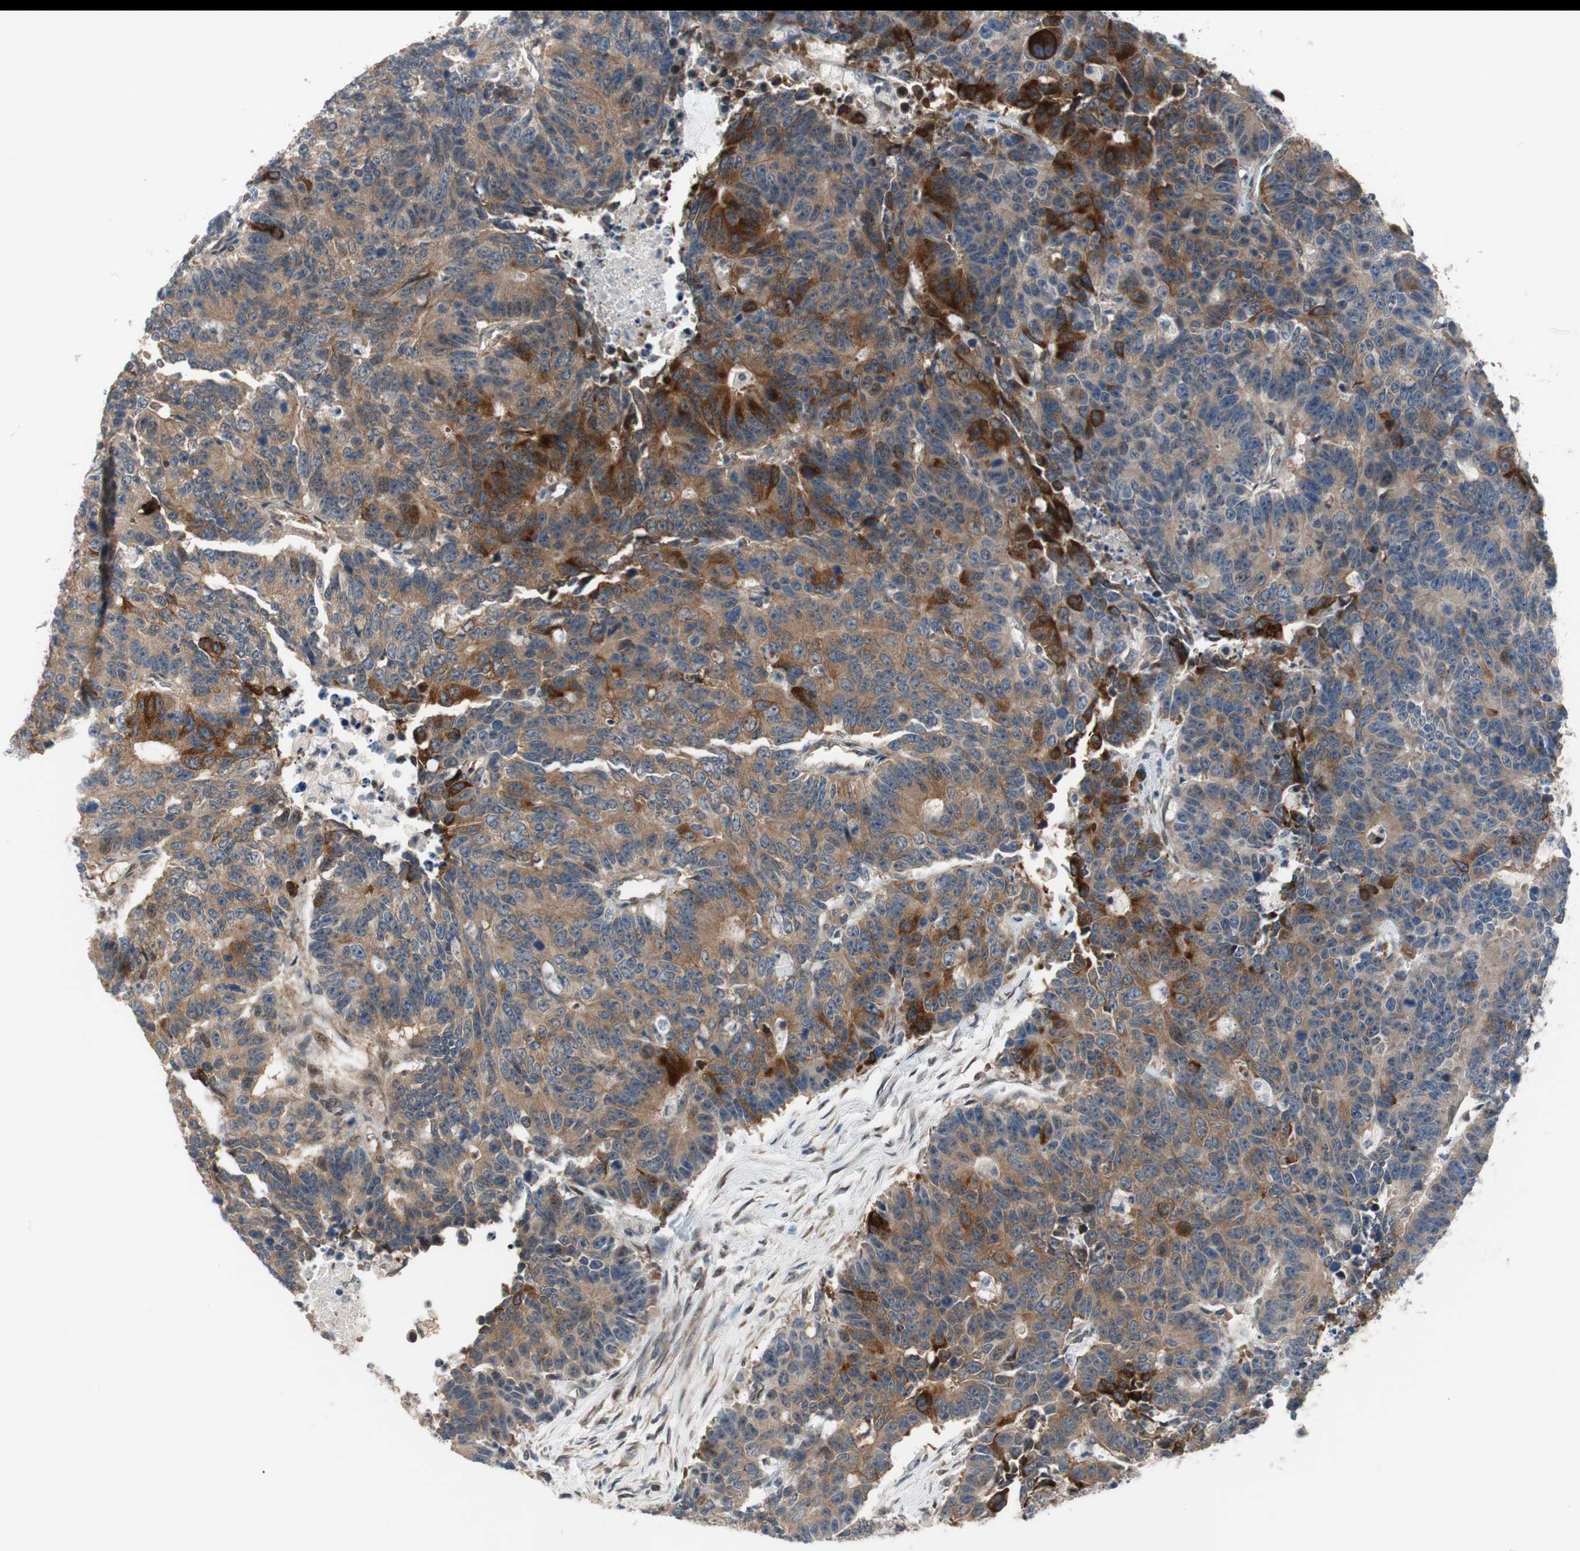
{"staining": {"intensity": "moderate", "quantity": ">75%", "location": "cytoplasmic/membranous"}, "tissue": "colorectal cancer", "cell_type": "Tumor cells", "image_type": "cancer", "snomed": [{"axis": "morphology", "description": "Adenocarcinoma, NOS"}, {"axis": "topography", "description": "Colon"}], "caption": "Approximately >75% of tumor cells in human adenocarcinoma (colorectal) demonstrate moderate cytoplasmic/membranous protein staining as visualized by brown immunohistochemical staining.", "gene": "ZNF512B", "patient": {"sex": "female", "age": 86}}